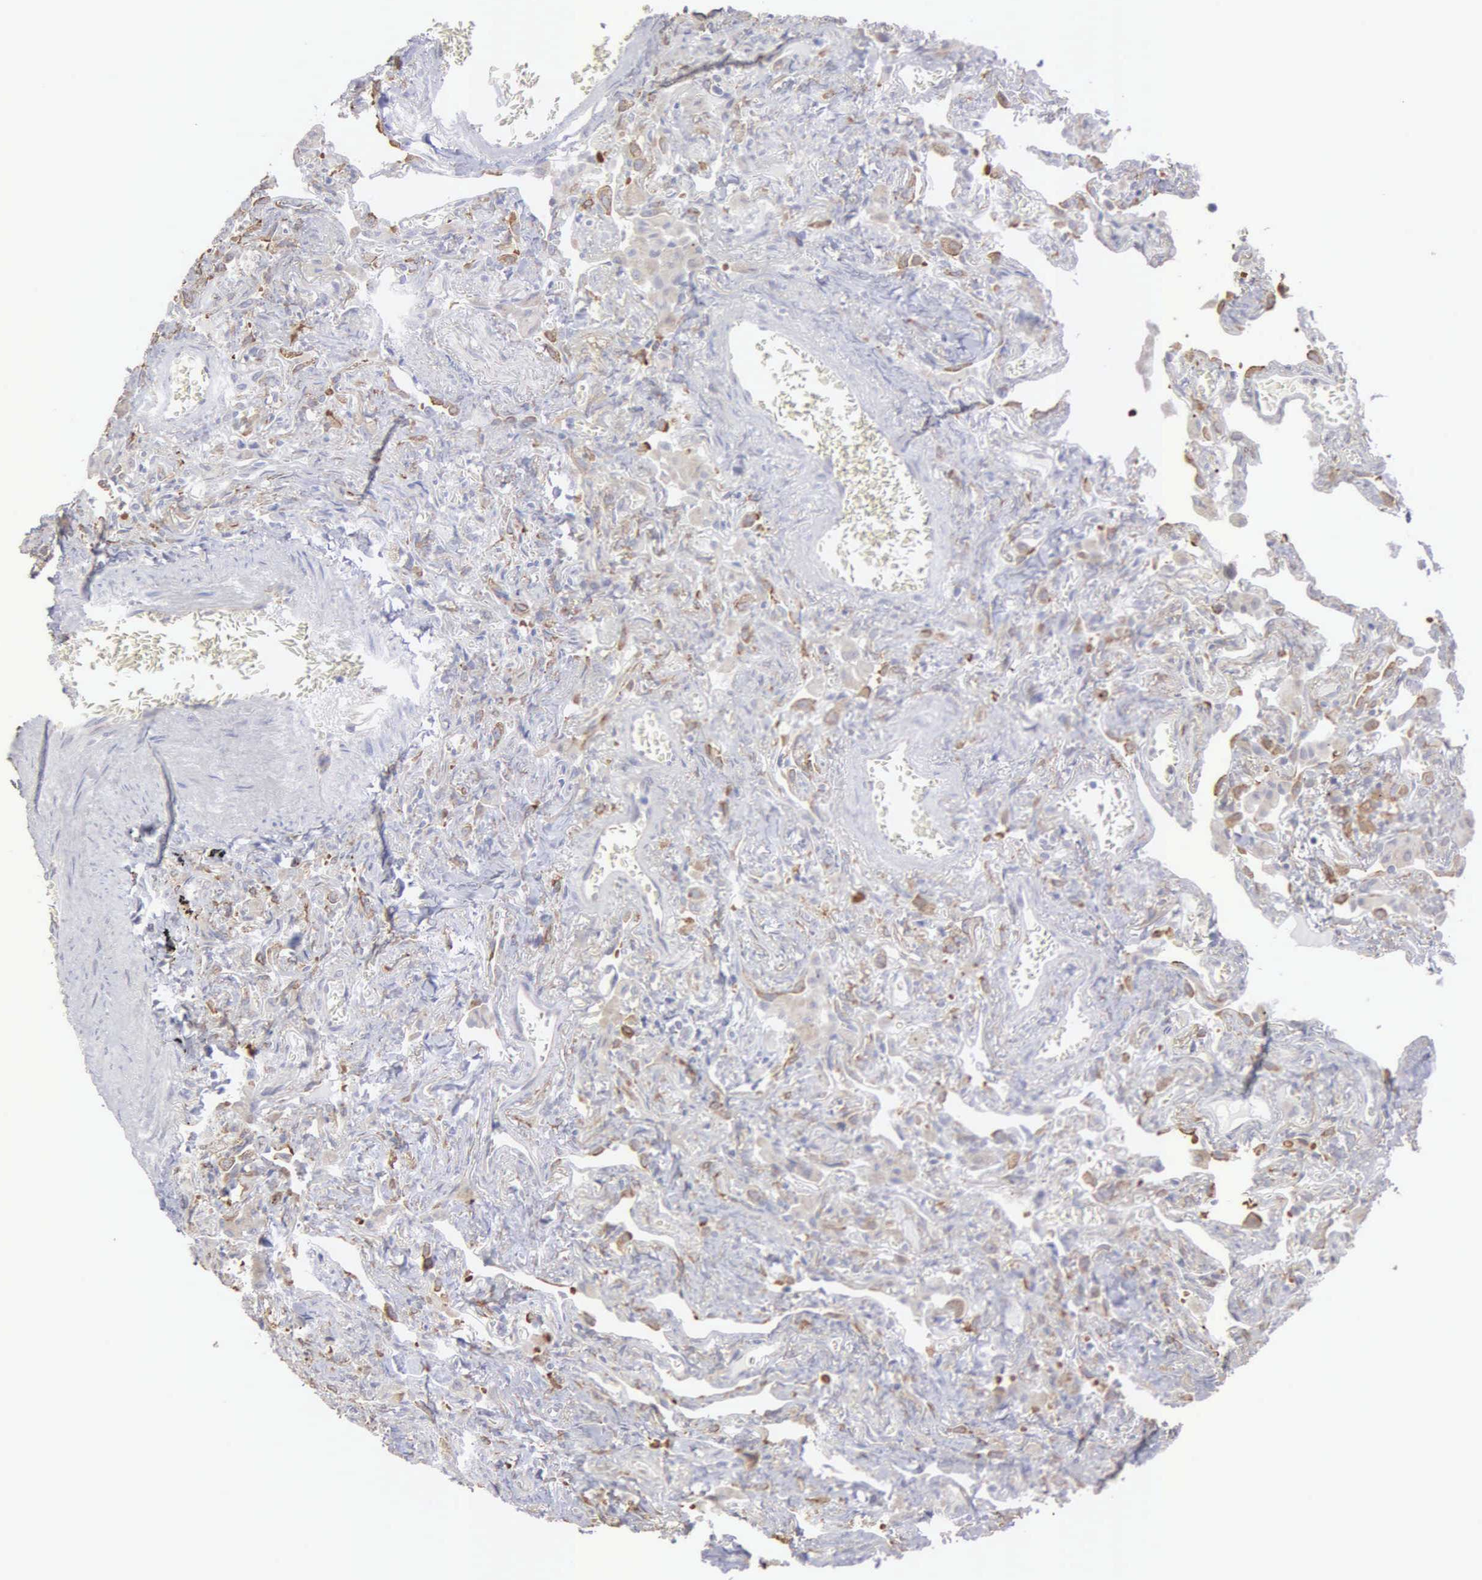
{"staining": {"intensity": "moderate", "quantity": "<25%", "location": "cytoplasmic/membranous"}, "tissue": "lung", "cell_type": "Alveolar cells", "image_type": "normal", "snomed": [{"axis": "morphology", "description": "Normal tissue, NOS"}, {"axis": "topography", "description": "Lung"}], "caption": "Protein analysis of benign lung demonstrates moderate cytoplasmic/membranous positivity in approximately <25% of alveolar cells. Nuclei are stained in blue.", "gene": "LIN52", "patient": {"sex": "male", "age": 73}}